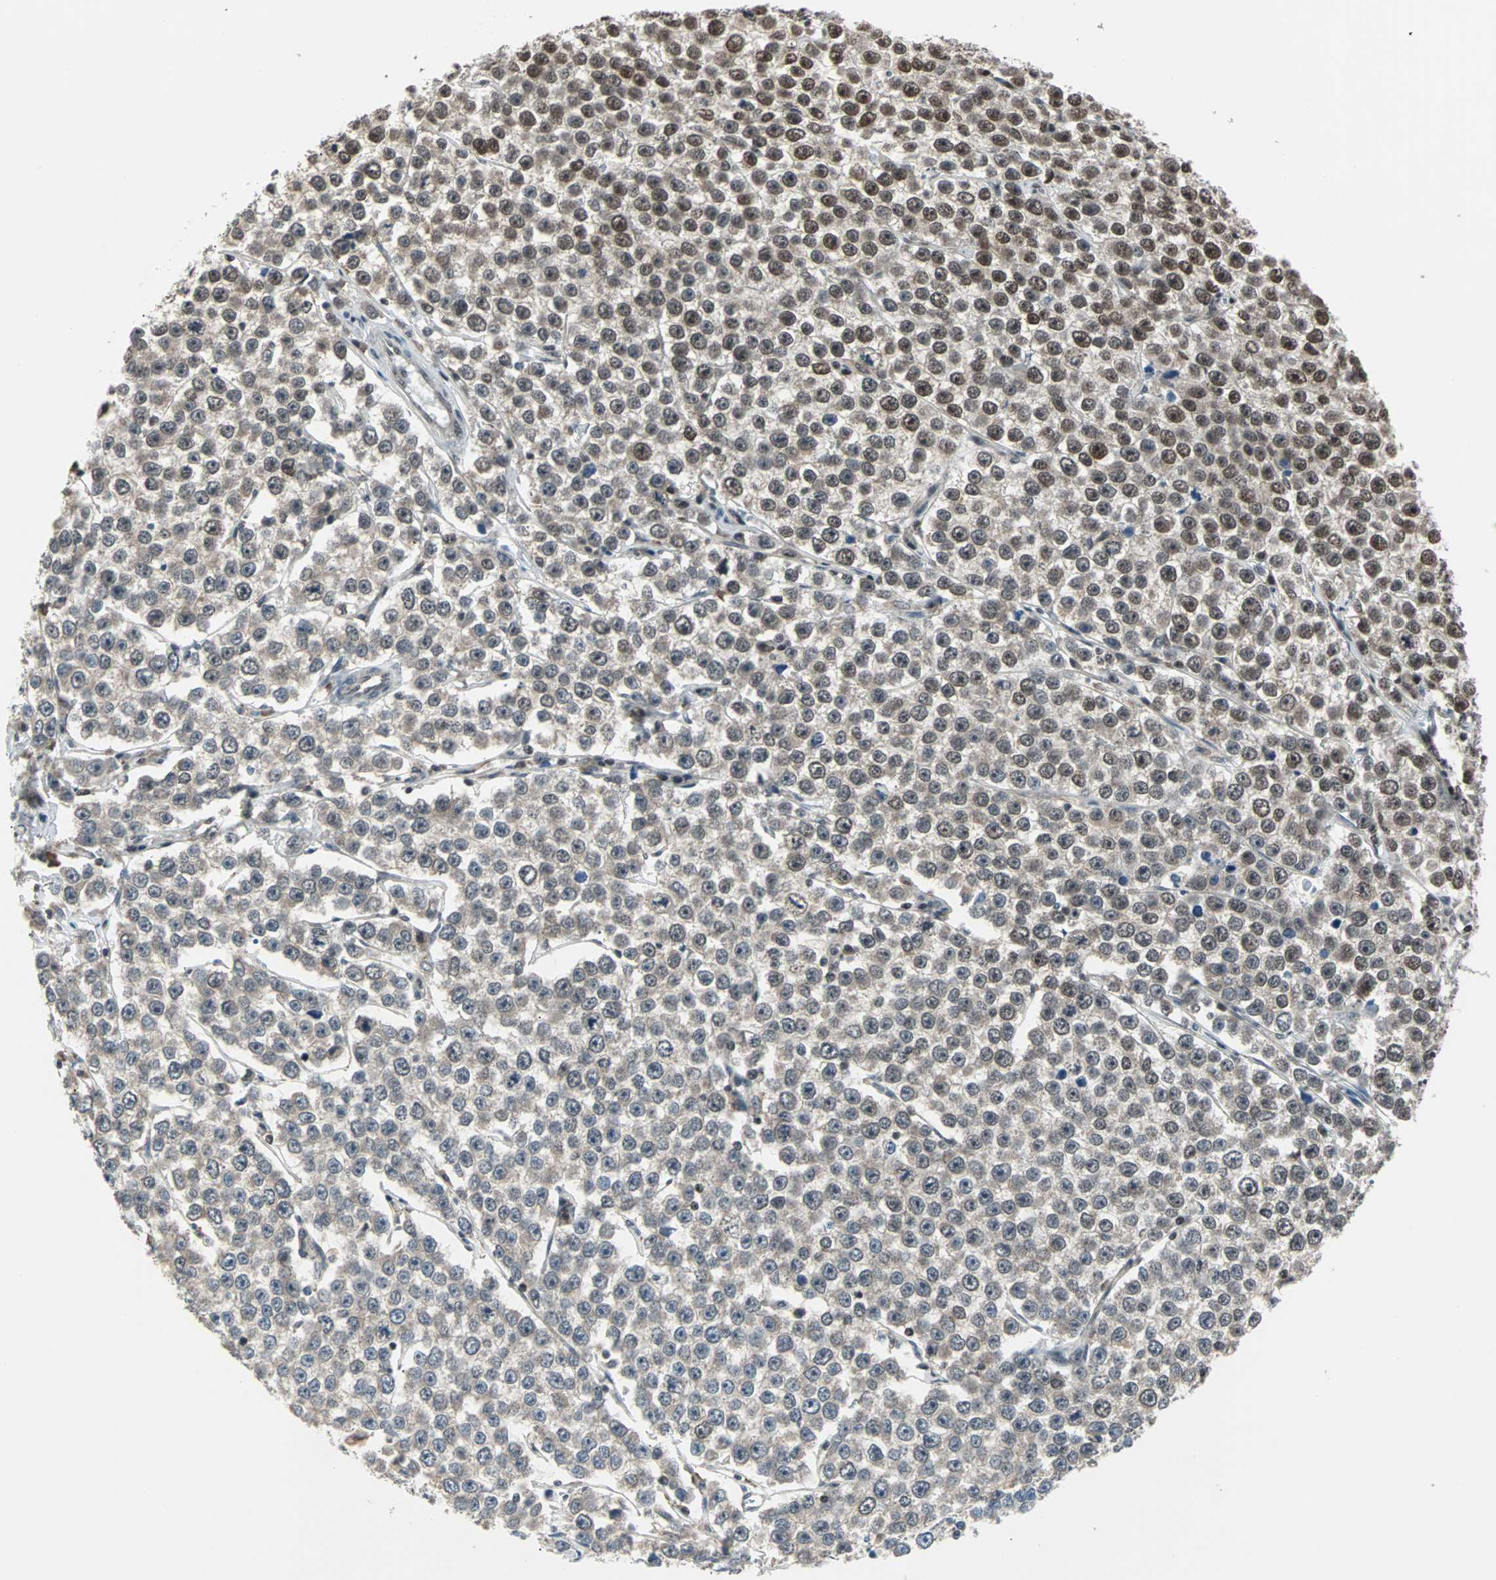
{"staining": {"intensity": "weak", "quantity": "25%-75%", "location": "cytoplasmic/membranous,nuclear"}, "tissue": "testis cancer", "cell_type": "Tumor cells", "image_type": "cancer", "snomed": [{"axis": "morphology", "description": "Seminoma, NOS"}, {"axis": "morphology", "description": "Carcinoma, Embryonal, NOS"}, {"axis": "topography", "description": "Testis"}], "caption": "There is low levels of weak cytoplasmic/membranous and nuclear staining in tumor cells of seminoma (testis), as demonstrated by immunohistochemical staining (brown color).", "gene": "TERF2IP", "patient": {"sex": "male", "age": 52}}